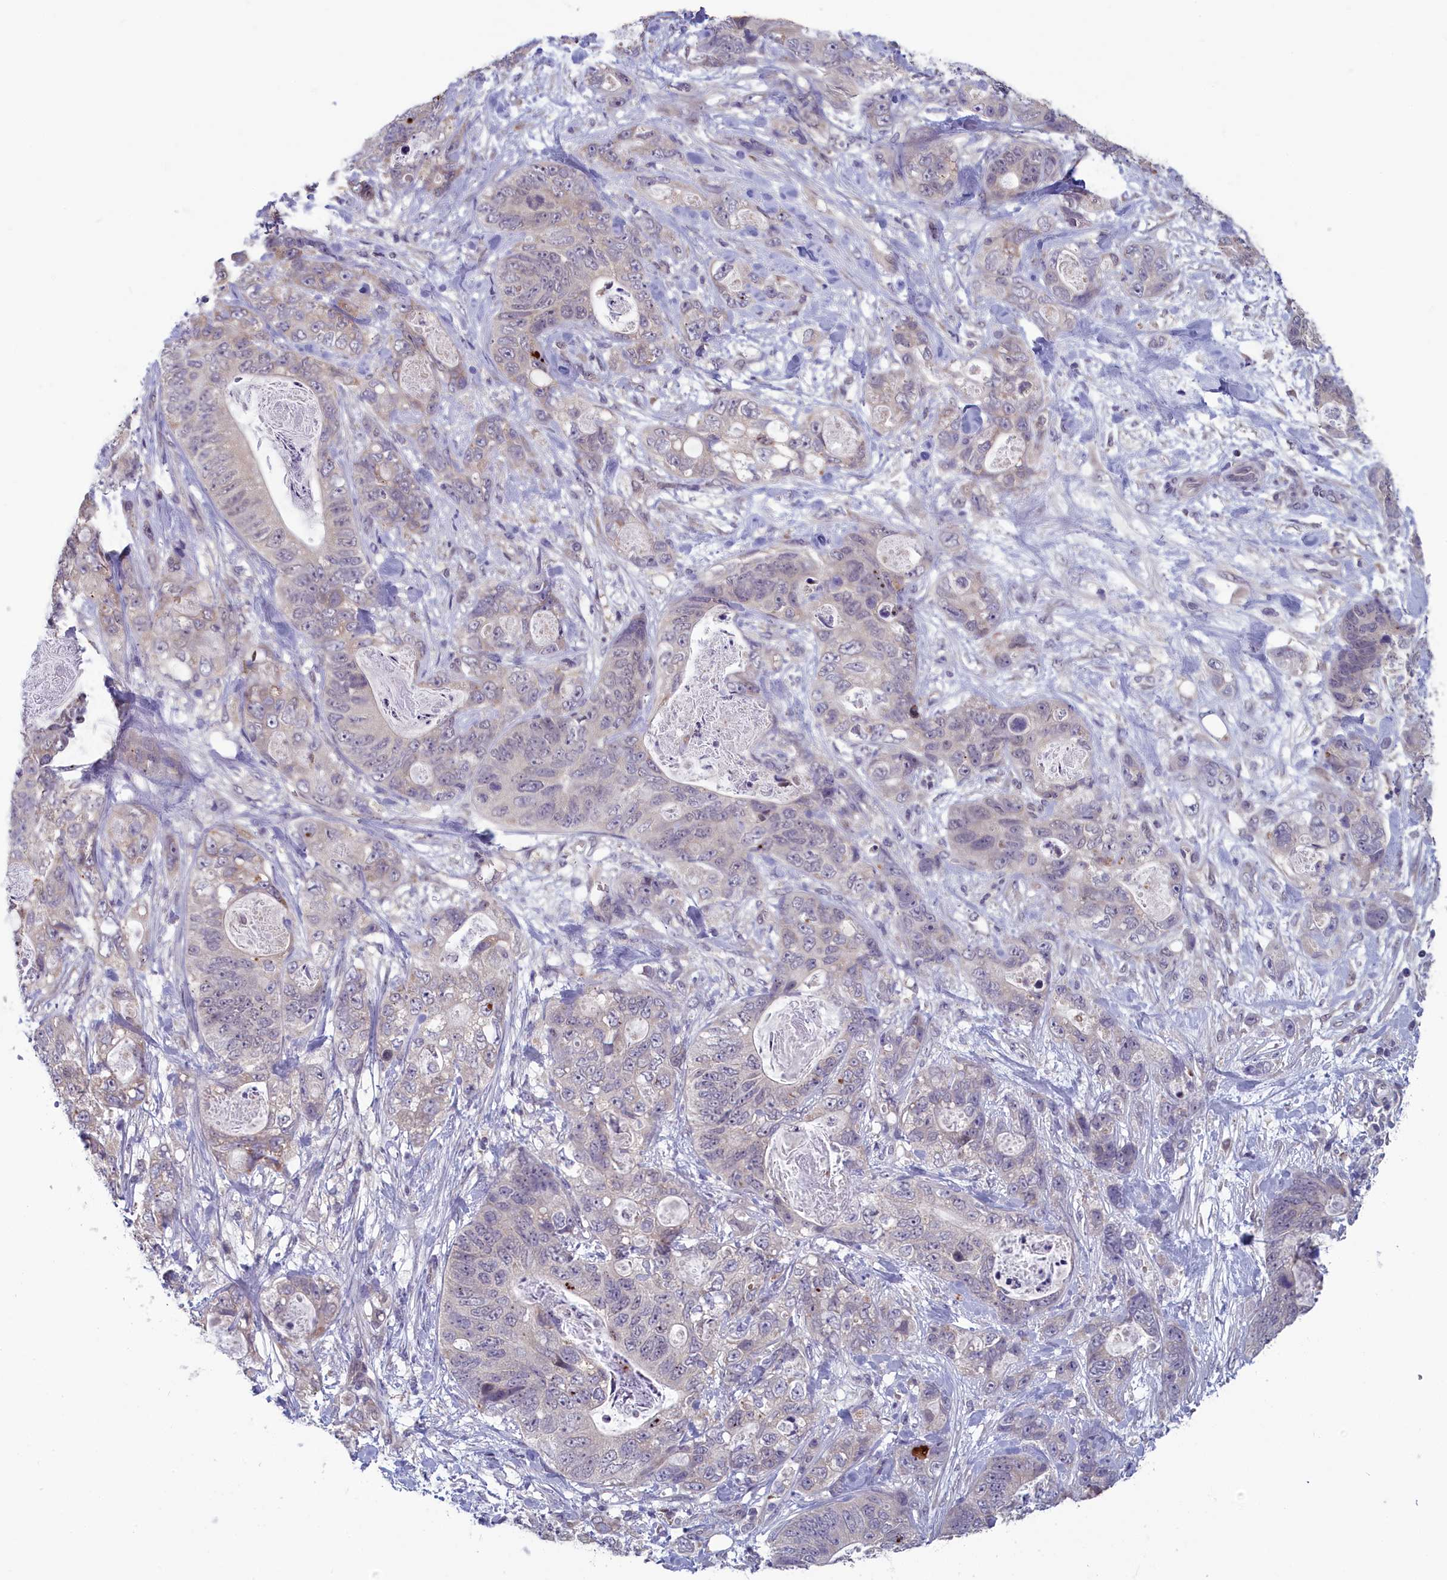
{"staining": {"intensity": "negative", "quantity": "none", "location": "none"}, "tissue": "stomach cancer", "cell_type": "Tumor cells", "image_type": "cancer", "snomed": [{"axis": "morphology", "description": "Normal tissue, NOS"}, {"axis": "morphology", "description": "Adenocarcinoma, NOS"}, {"axis": "topography", "description": "Stomach"}], "caption": "DAB (3,3'-diaminobenzidine) immunohistochemical staining of human stomach cancer reveals no significant positivity in tumor cells.", "gene": "MRI1", "patient": {"sex": "female", "age": 89}}